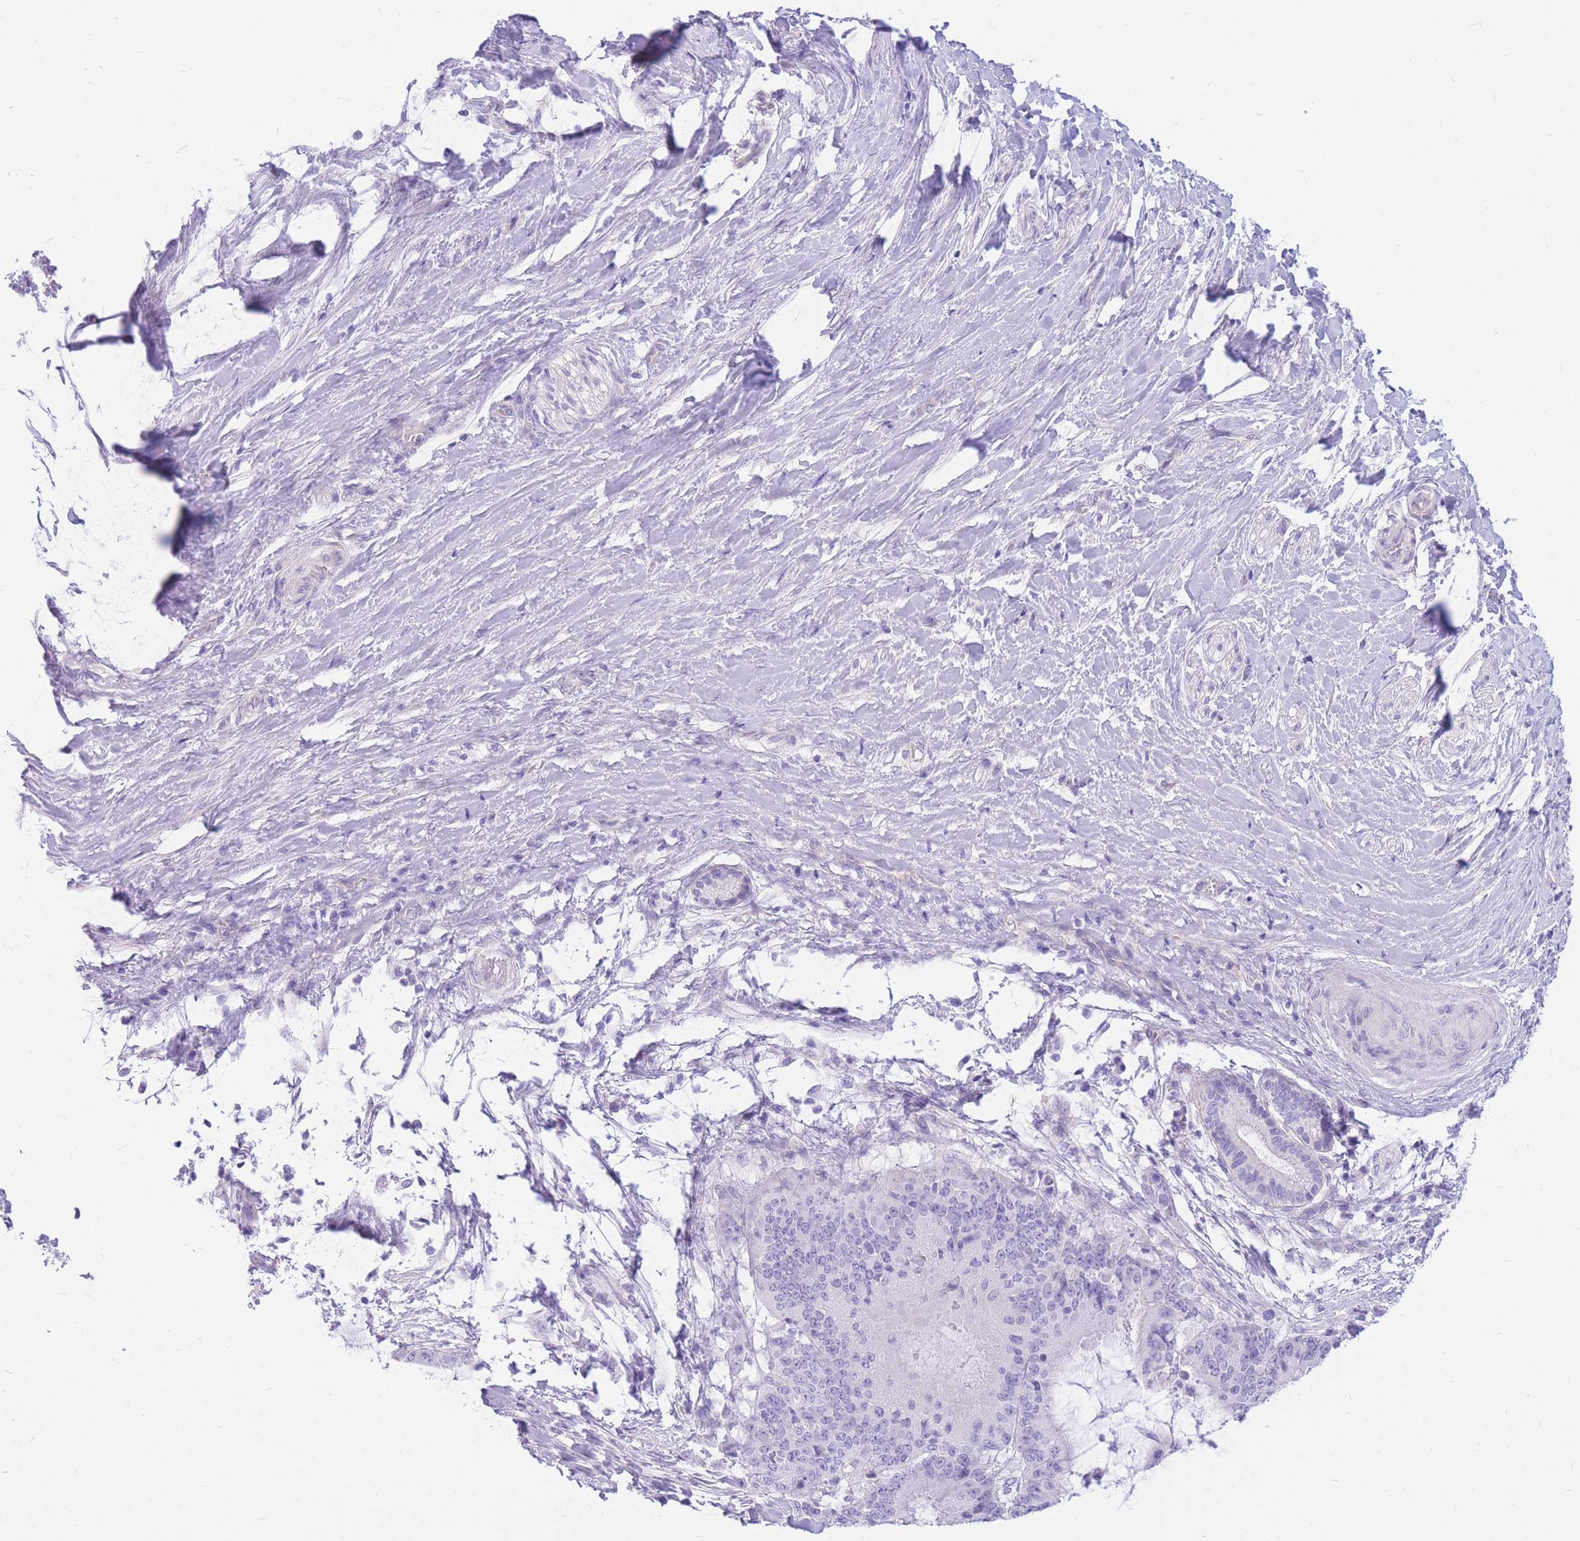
{"staining": {"intensity": "negative", "quantity": "none", "location": "none"}, "tissue": "liver cancer", "cell_type": "Tumor cells", "image_type": "cancer", "snomed": [{"axis": "morphology", "description": "Normal tissue, NOS"}, {"axis": "morphology", "description": "Cholangiocarcinoma"}, {"axis": "topography", "description": "Liver"}, {"axis": "topography", "description": "Peripheral nerve tissue"}], "caption": "The image displays no staining of tumor cells in liver cholangiocarcinoma. The staining is performed using DAB brown chromogen with nuclei counter-stained in using hematoxylin.", "gene": "ZNF311", "patient": {"sex": "female", "age": 73}}